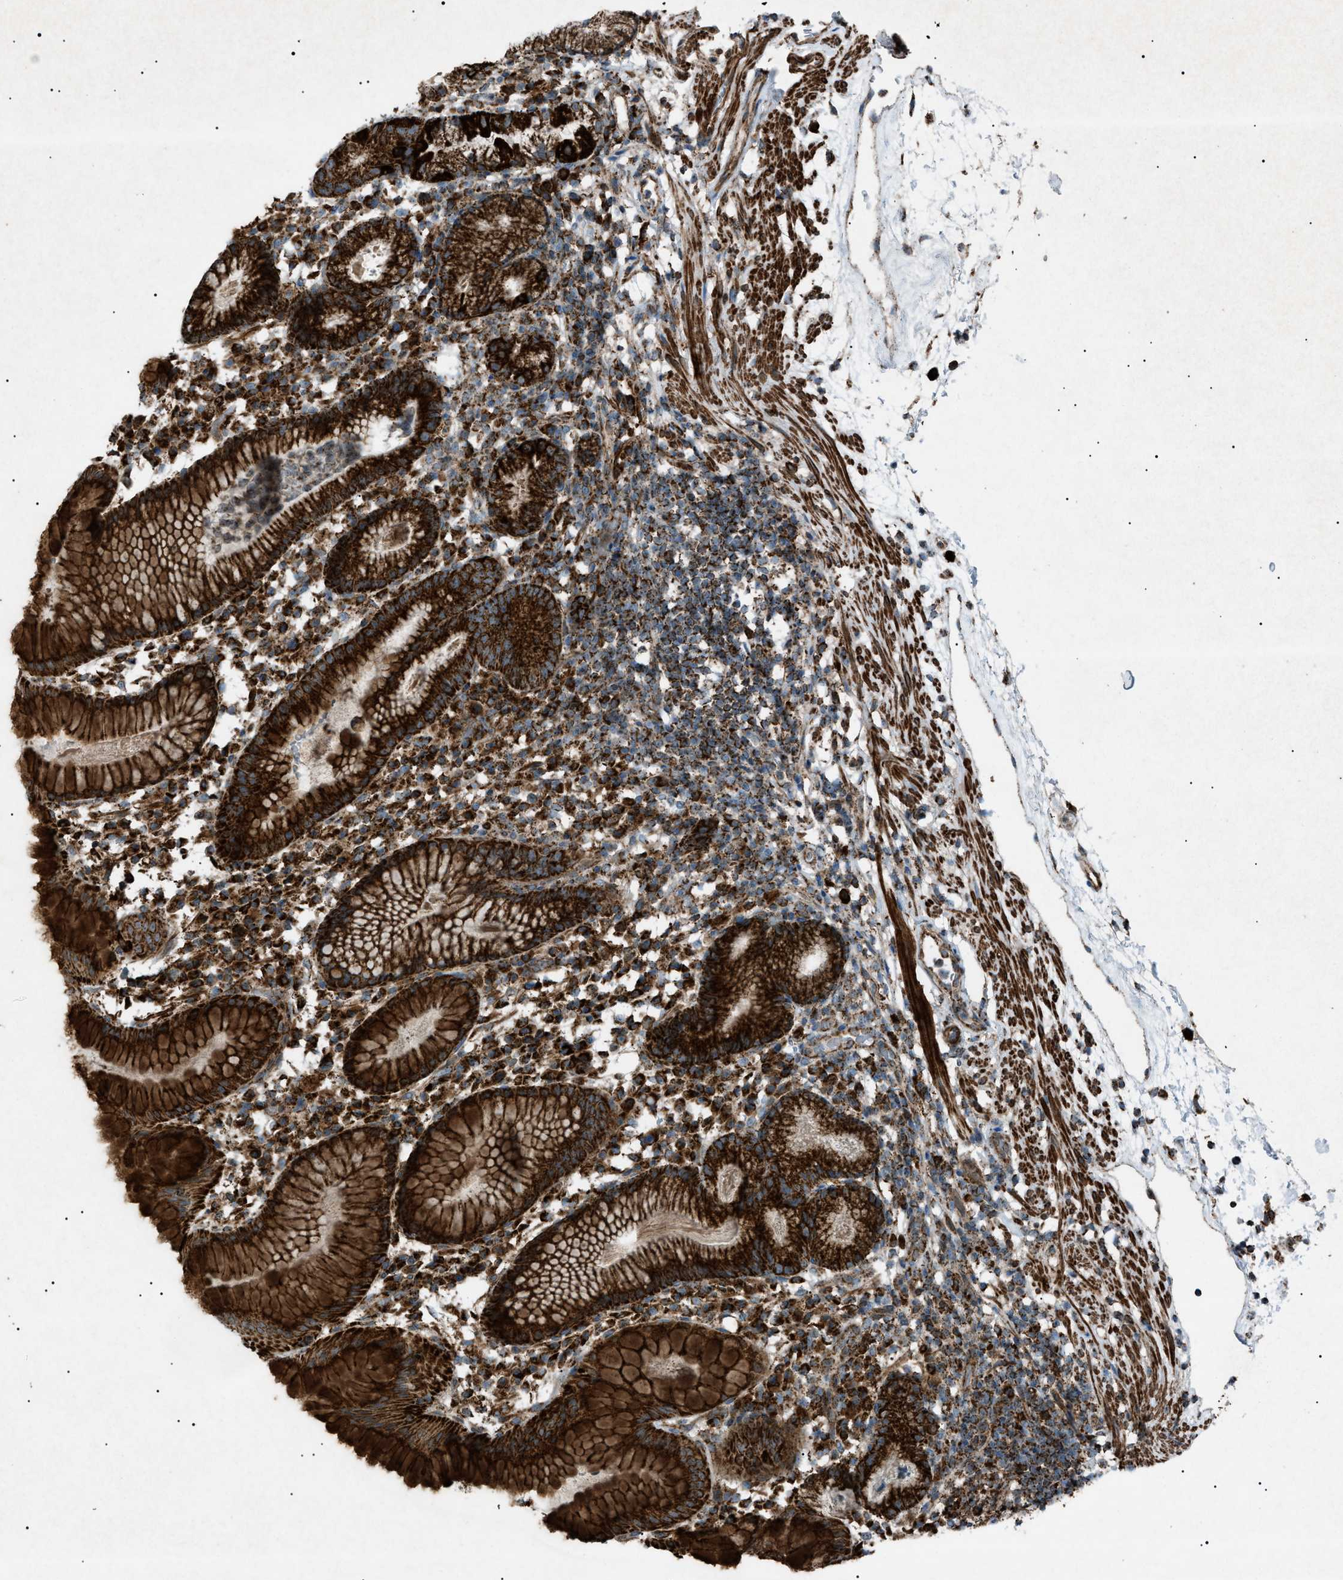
{"staining": {"intensity": "strong", "quantity": ">75%", "location": "cytoplasmic/membranous"}, "tissue": "stomach", "cell_type": "Glandular cells", "image_type": "normal", "snomed": [{"axis": "morphology", "description": "Normal tissue, NOS"}, {"axis": "topography", "description": "Stomach"}, {"axis": "topography", "description": "Stomach, lower"}], "caption": "IHC staining of benign stomach, which demonstrates high levels of strong cytoplasmic/membranous expression in about >75% of glandular cells indicating strong cytoplasmic/membranous protein expression. The staining was performed using DAB (brown) for protein detection and nuclei were counterstained in hematoxylin (blue).", "gene": "C1GALT1C1", "patient": {"sex": "female", "age": 75}}